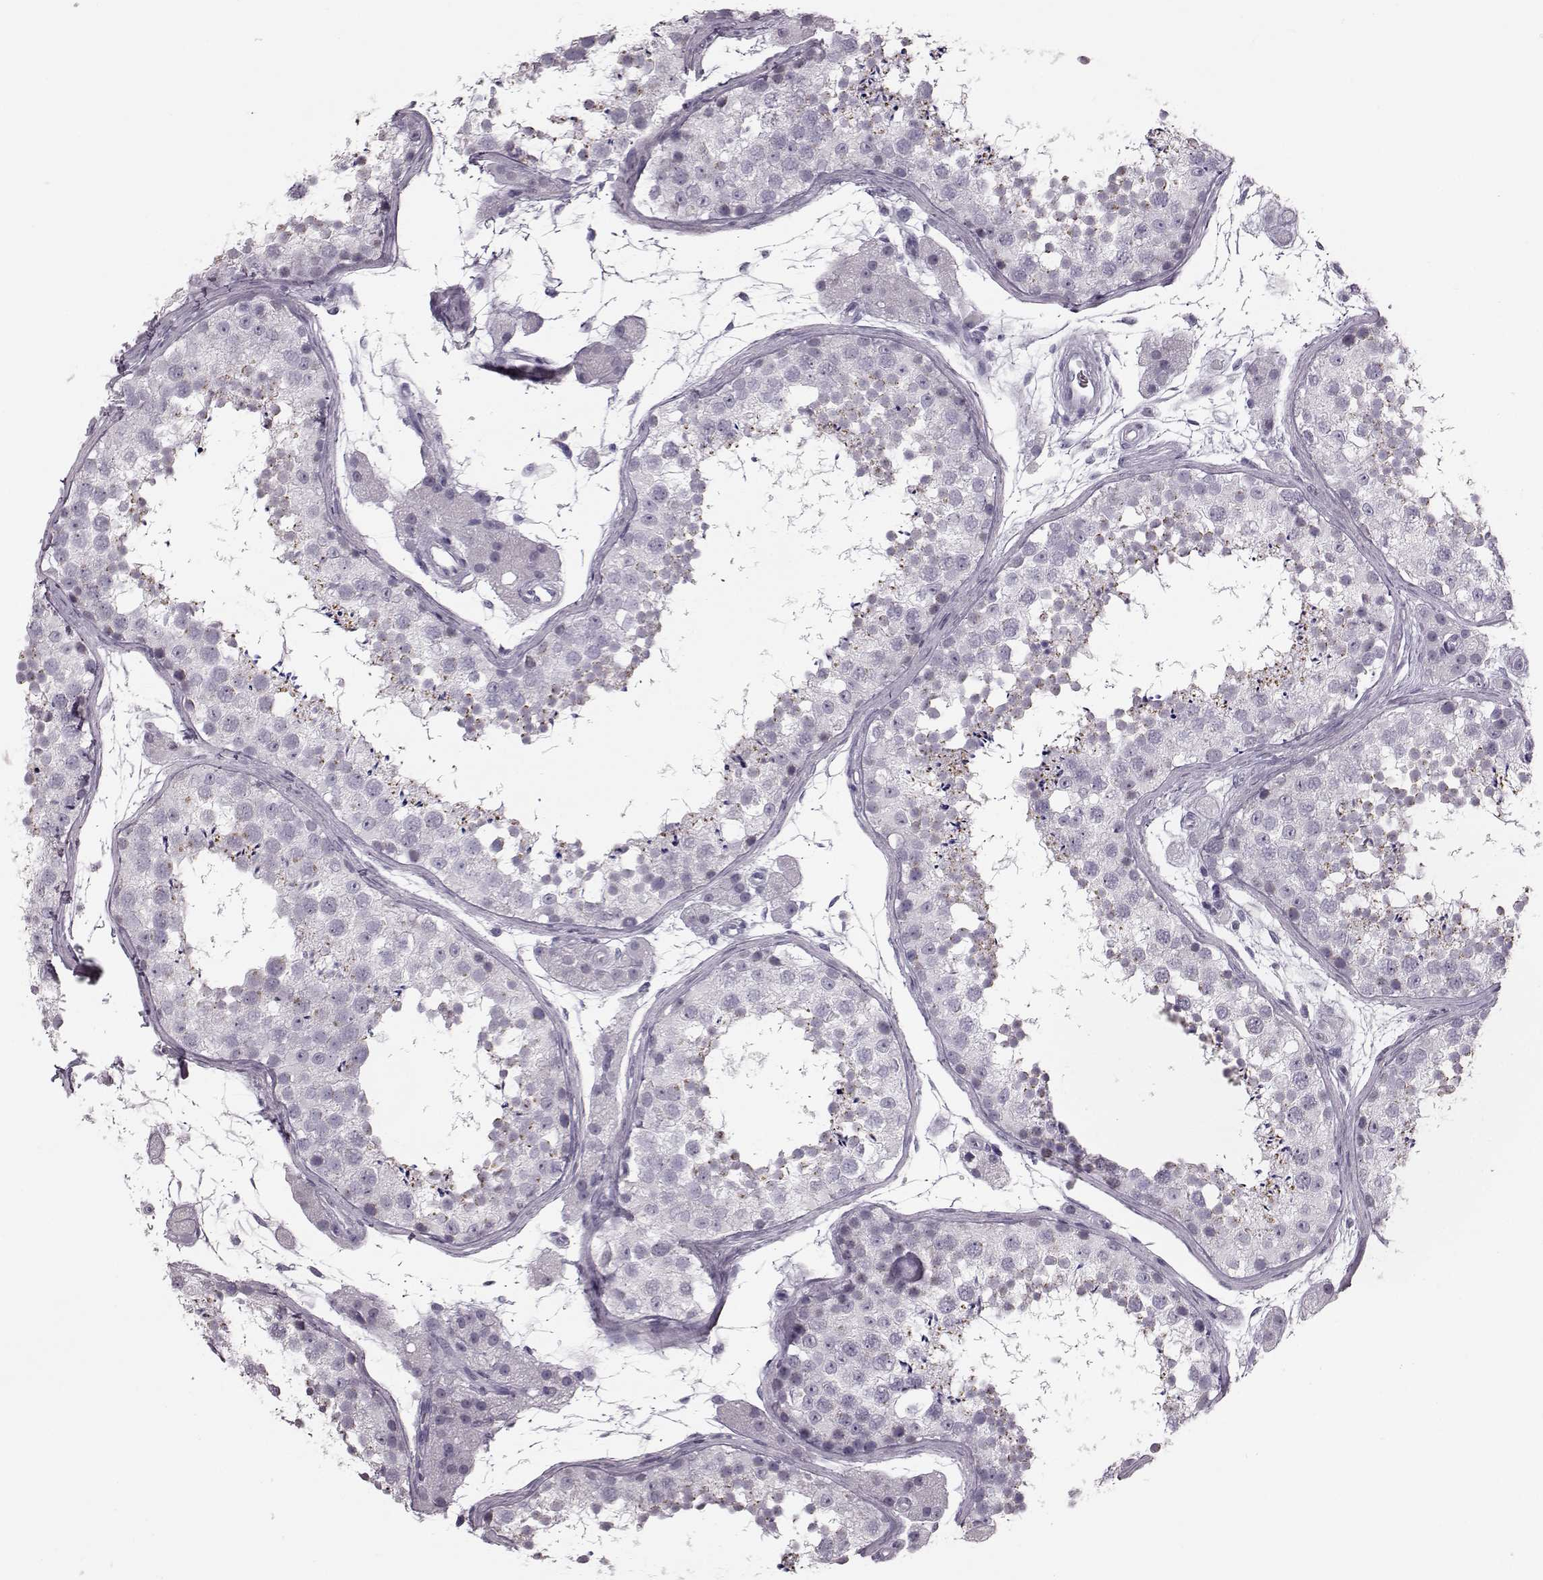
{"staining": {"intensity": "weak", "quantity": "<25%", "location": "cytoplasmic/membranous"}, "tissue": "testis", "cell_type": "Cells in seminiferous ducts", "image_type": "normal", "snomed": [{"axis": "morphology", "description": "Normal tissue, NOS"}, {"axis": "topography", "description": "Testis"}], "caption": "Protein analysis of normal testis exhibits no significant positivity in cells in seminiferous ducts.", "gene": "JSRP1", "patient": {"sex": "male", "age": 41}}